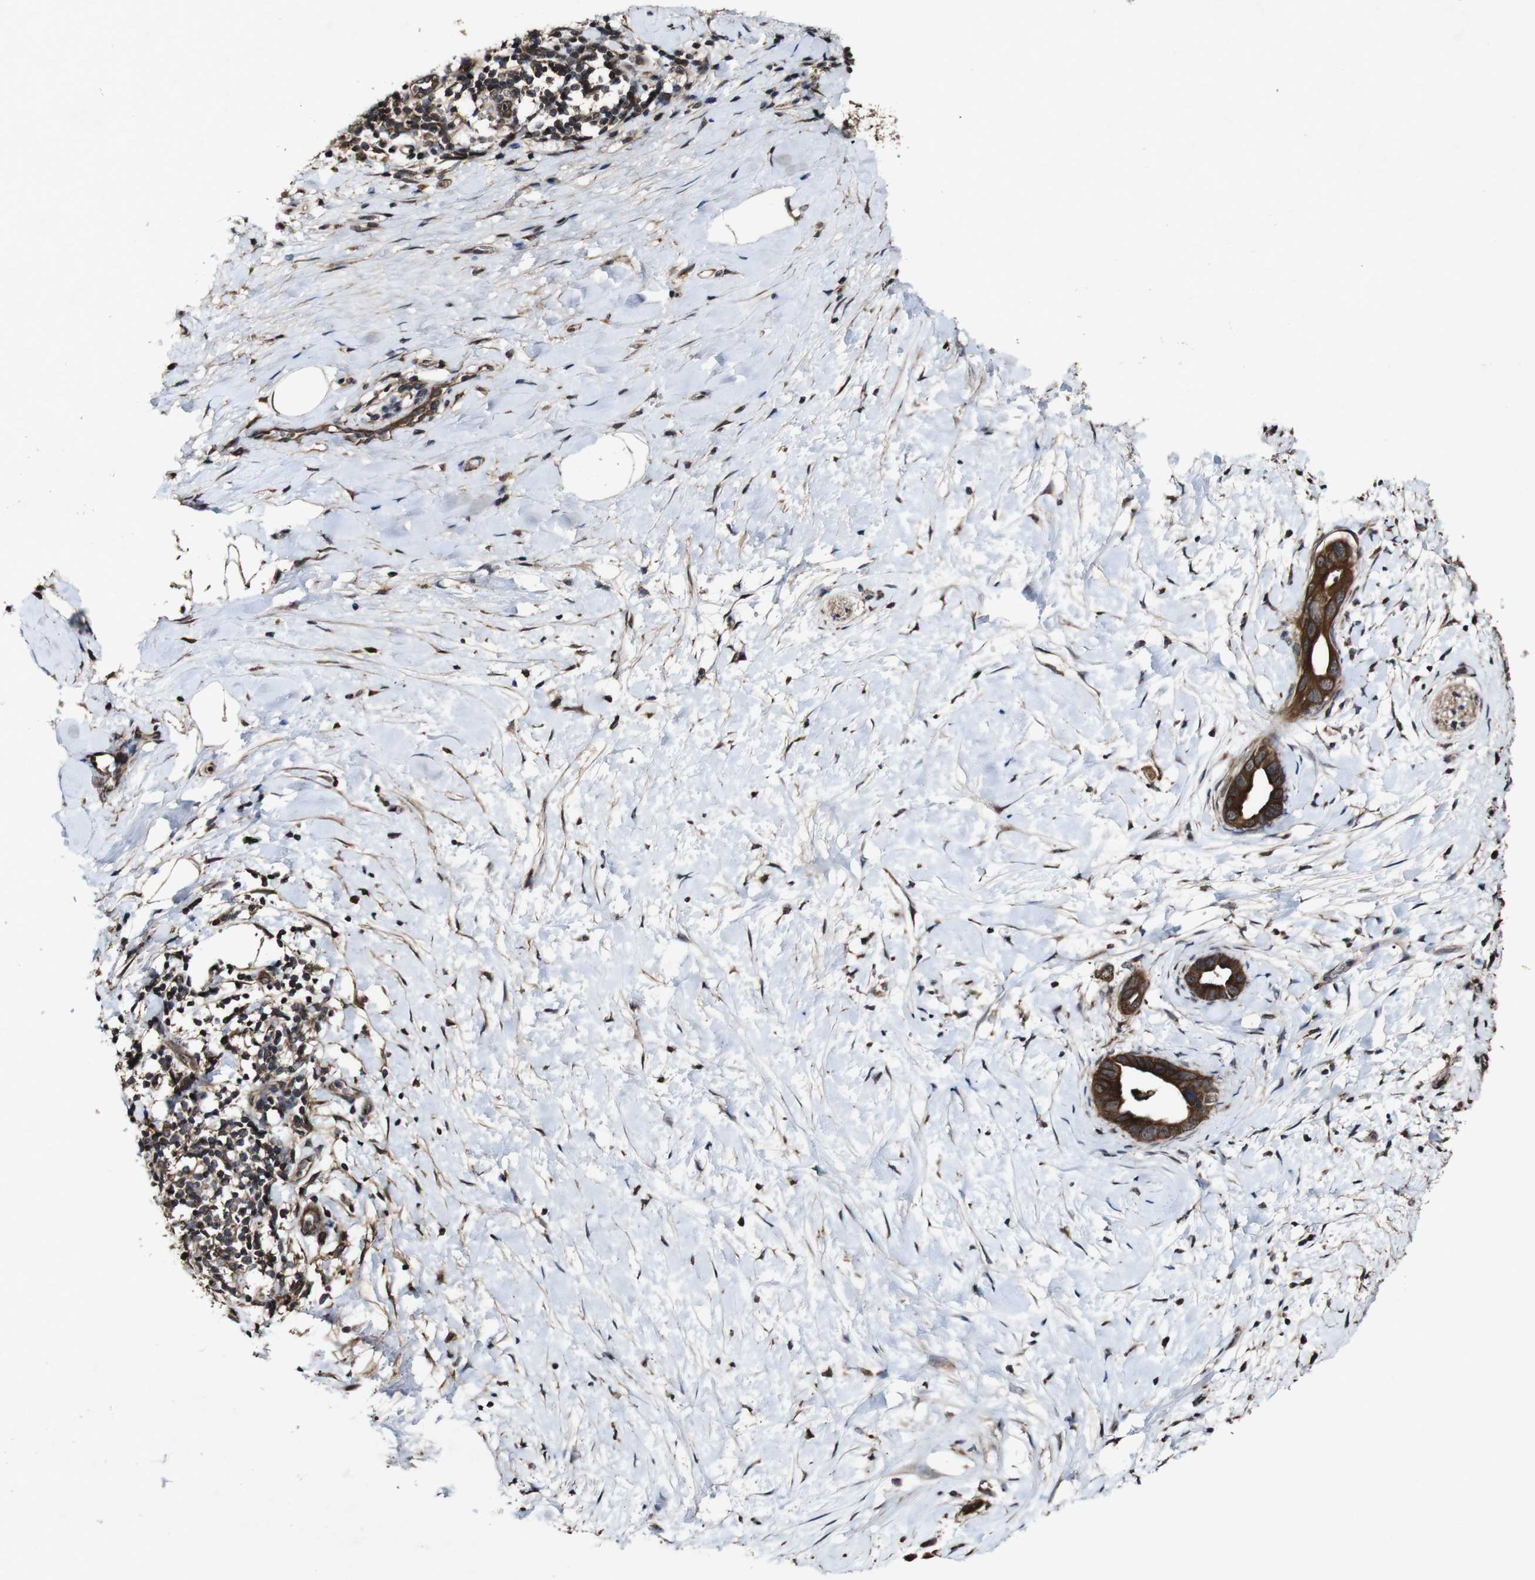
{"staining": {"intensity": "strong", "quantity": ">75%", "location": "cytoplasmic/membranous"}, "tissue": "pancreatic cancer", "cell_type": "Tumor cells", "image_type": "cancer", "snomed": [{"axis": "morphology", "description": "Adenocarcinoma, NOS"}, {"axis": "topography", "description": "Pancreas"}], "caption": "The histopathology image shows staining of pancreatic adenocarcinoma, revealing strong cytoplasmic/membranous protein staining (brown color) within tumor cells. The staining was performed using DAB to visualize the protein expression in brown, while the nuclei were stained in blue with hematoxylin (Magnification: 20x).", "gene": "BTN3A3", "patient": {"sex": "male", "age": 55}}